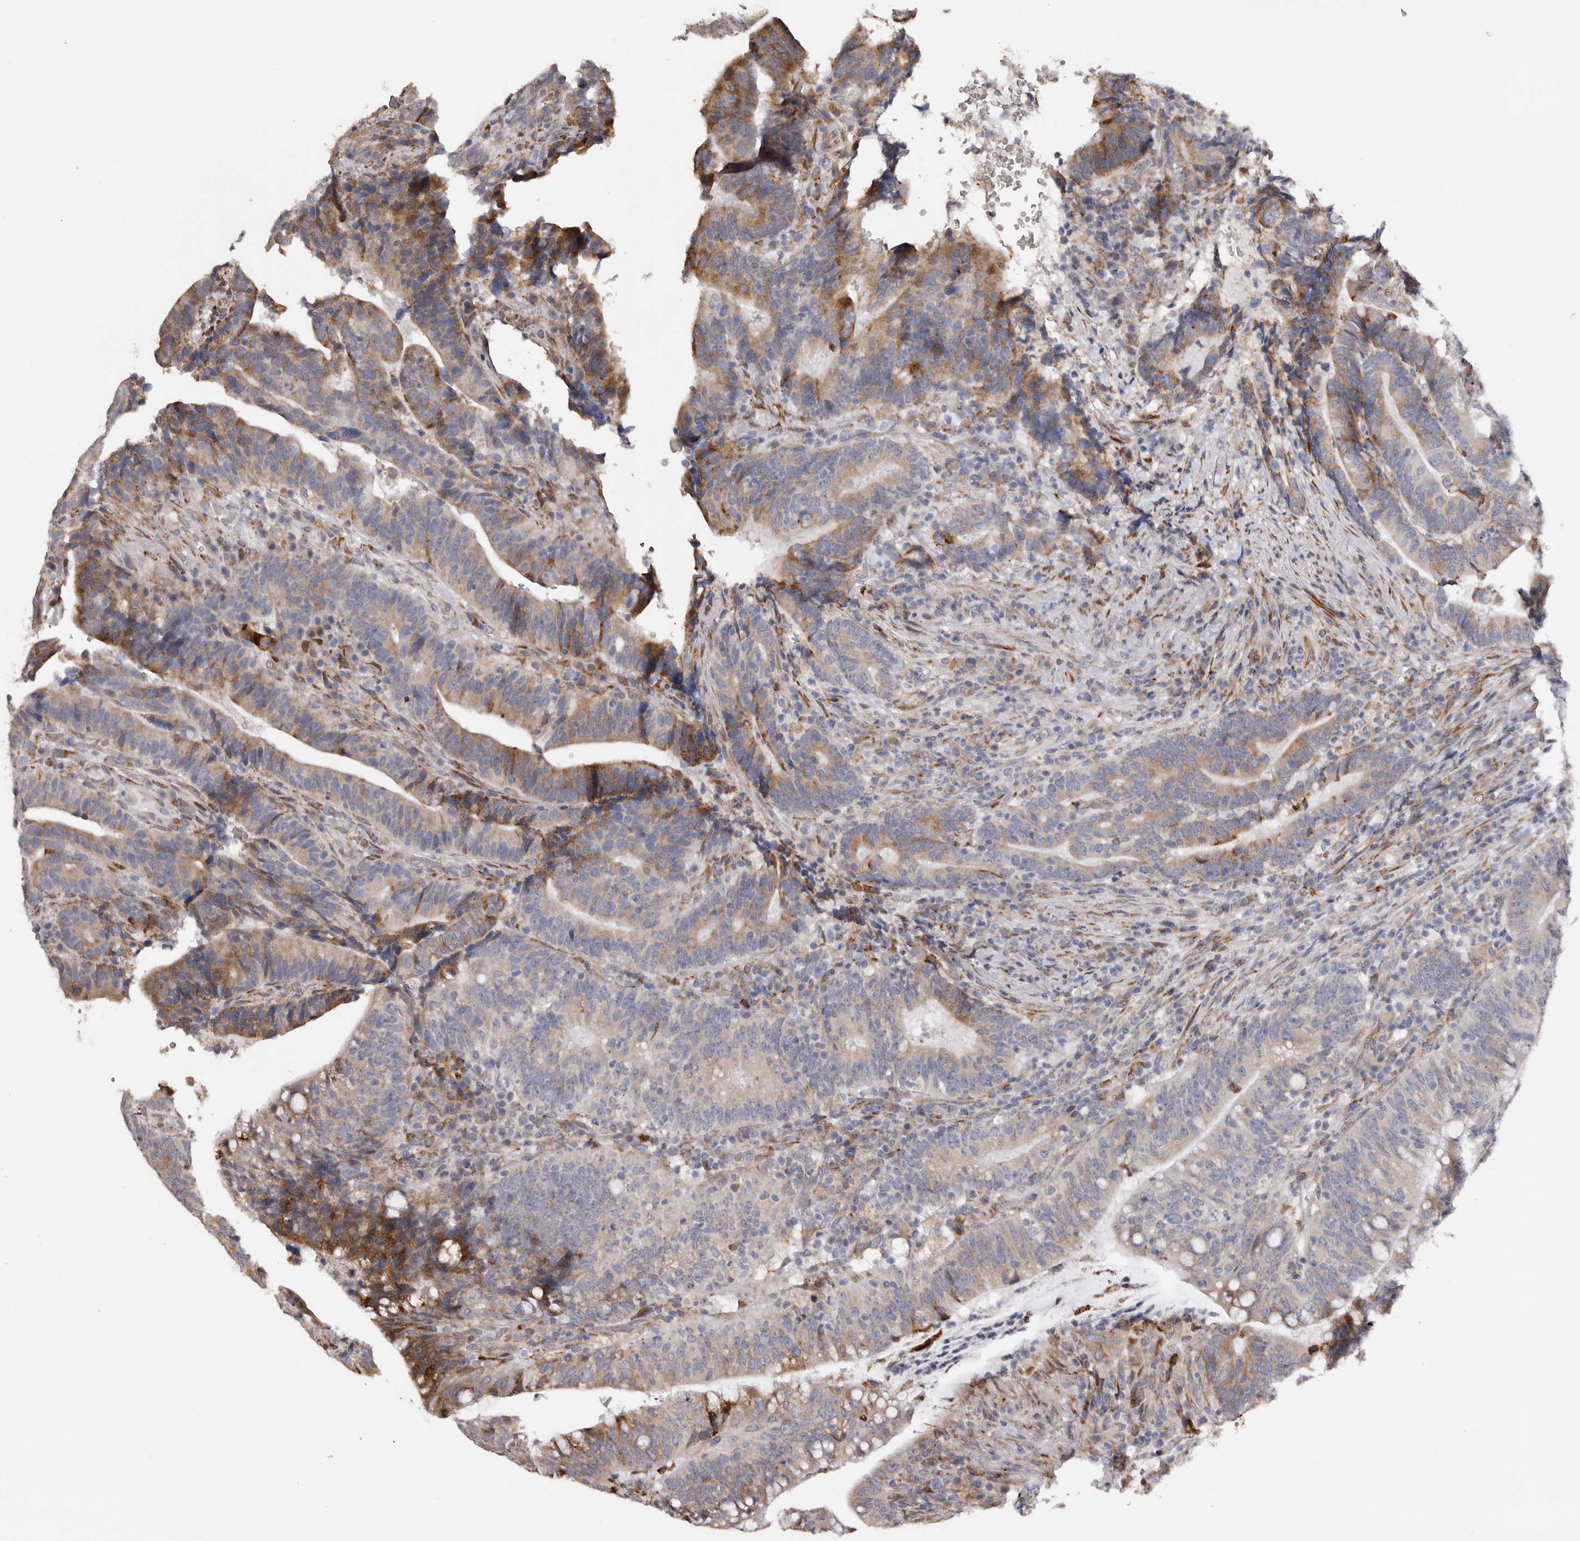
{"staining": {"intensity": "moderate", "quantity": "25%-75%", "location": "cytoplasmic/membranous"}, "tissue": "colorectal cancer", "cell_type": "Tumor cells", "image_type": "cancer", "snomed": [{"axis": "morphology", "description": "Adenocarcinoma, NOS"}, {"axis": "topography", "description": "Colon"}], "caption": "Immunohistochemical staining of human colorectal cancer shows moderate cytoplasmic/membranous protein expression in about 25%-75% of tumor cells.", "gene": "PIGX", "patient": {"sex": "female", "age": 66}}